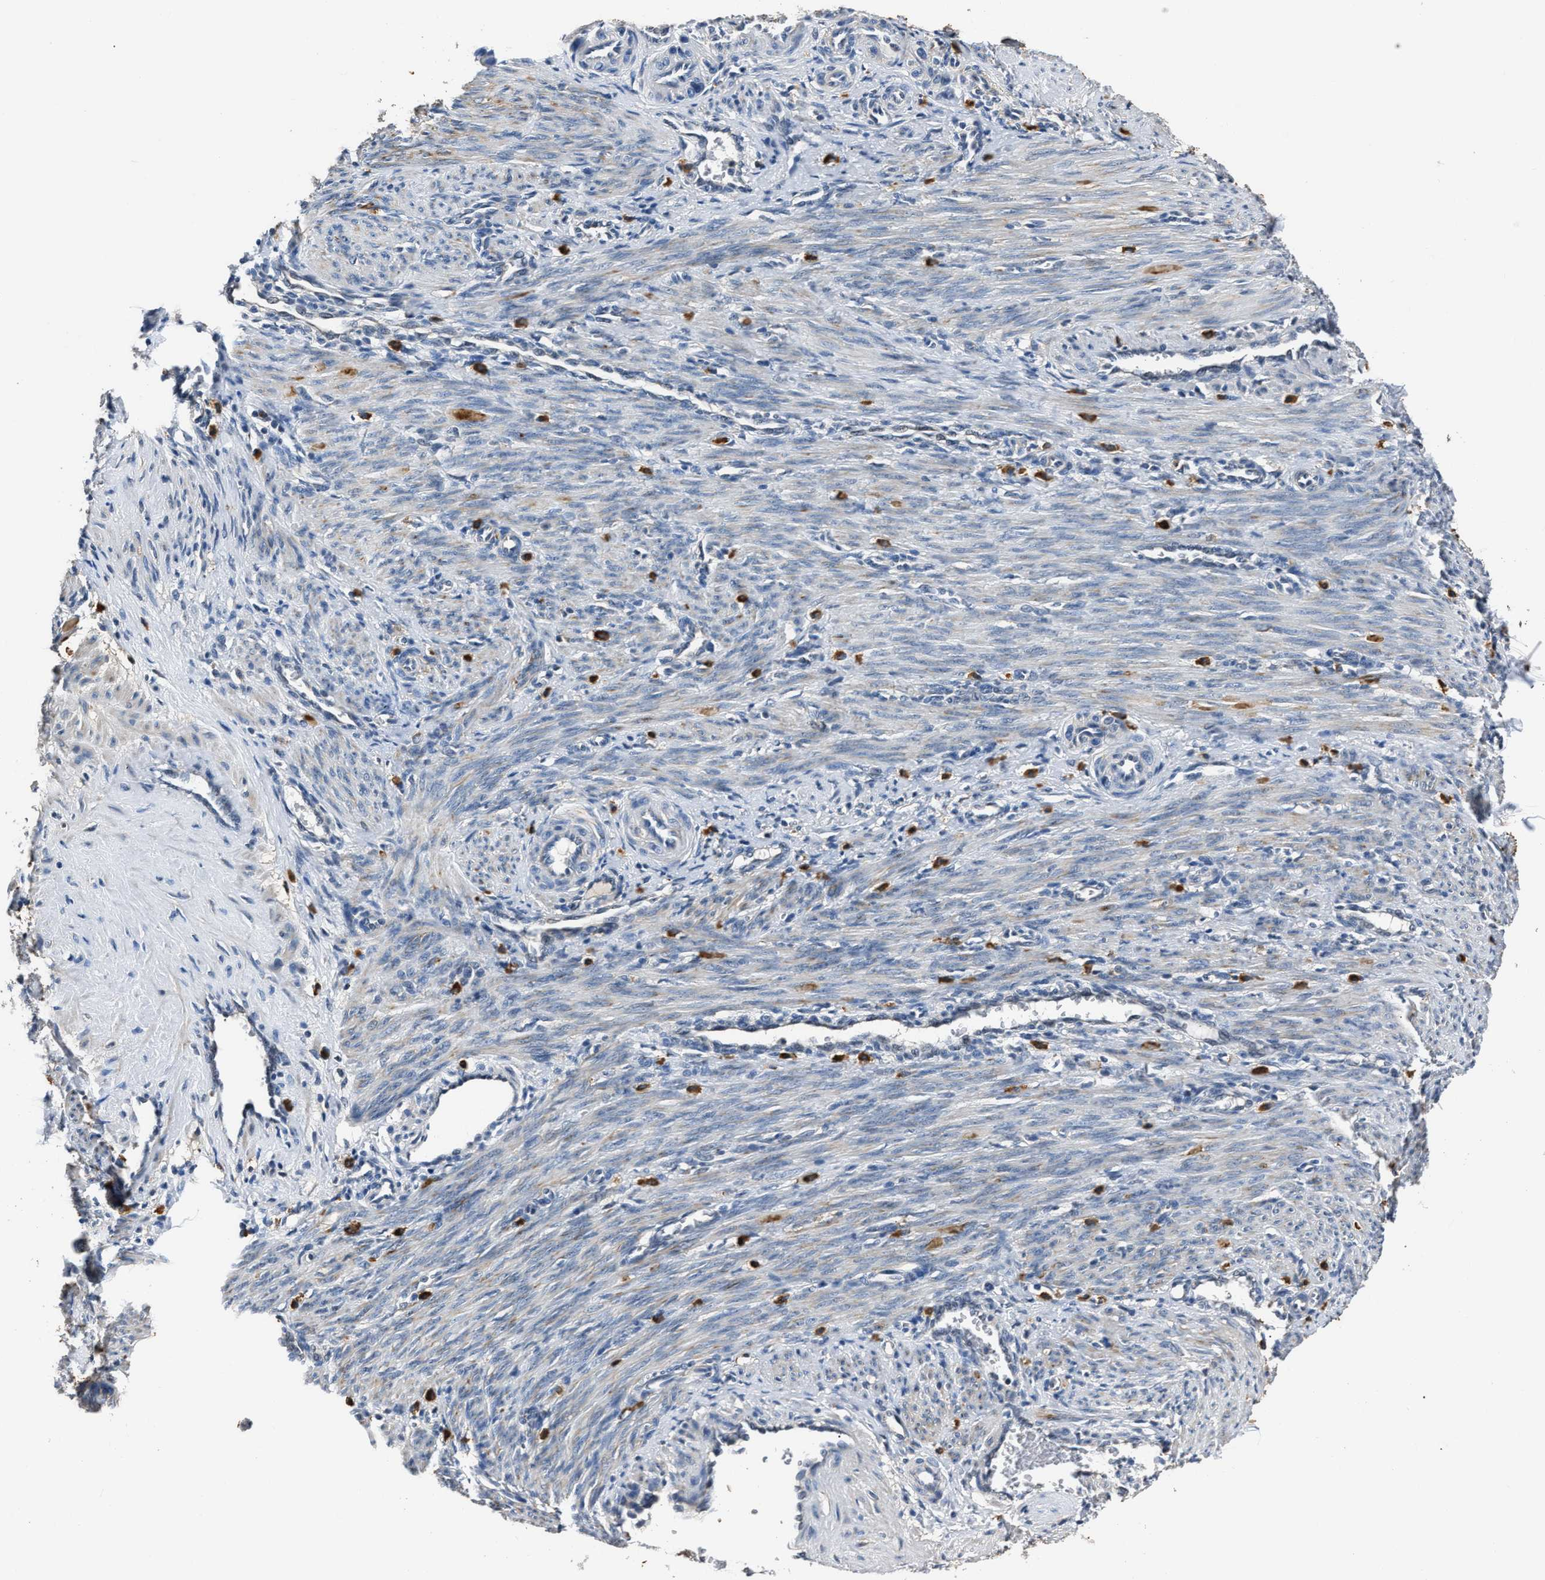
{"staining": {"intensity": "weak", "quantity": "<25%", "location": "cytoplasmic/membranous"}, "tissue": "smooth muscle", "cell_type": "Smooth muscle cells", "image_type": "normal", "snomed": [{"axis": "morphology", "description": "Normal tissue, NOS"}, {"axis": "topography", "description": "Endometrium"}], "caption": "Human smooth muscle stained for a protein using immunohistochemistry (IHC) demonstrates no positivity in smooth muscle cells.", "gene": "NSUN5", "patient": {"sex": "female", "age": 33}}